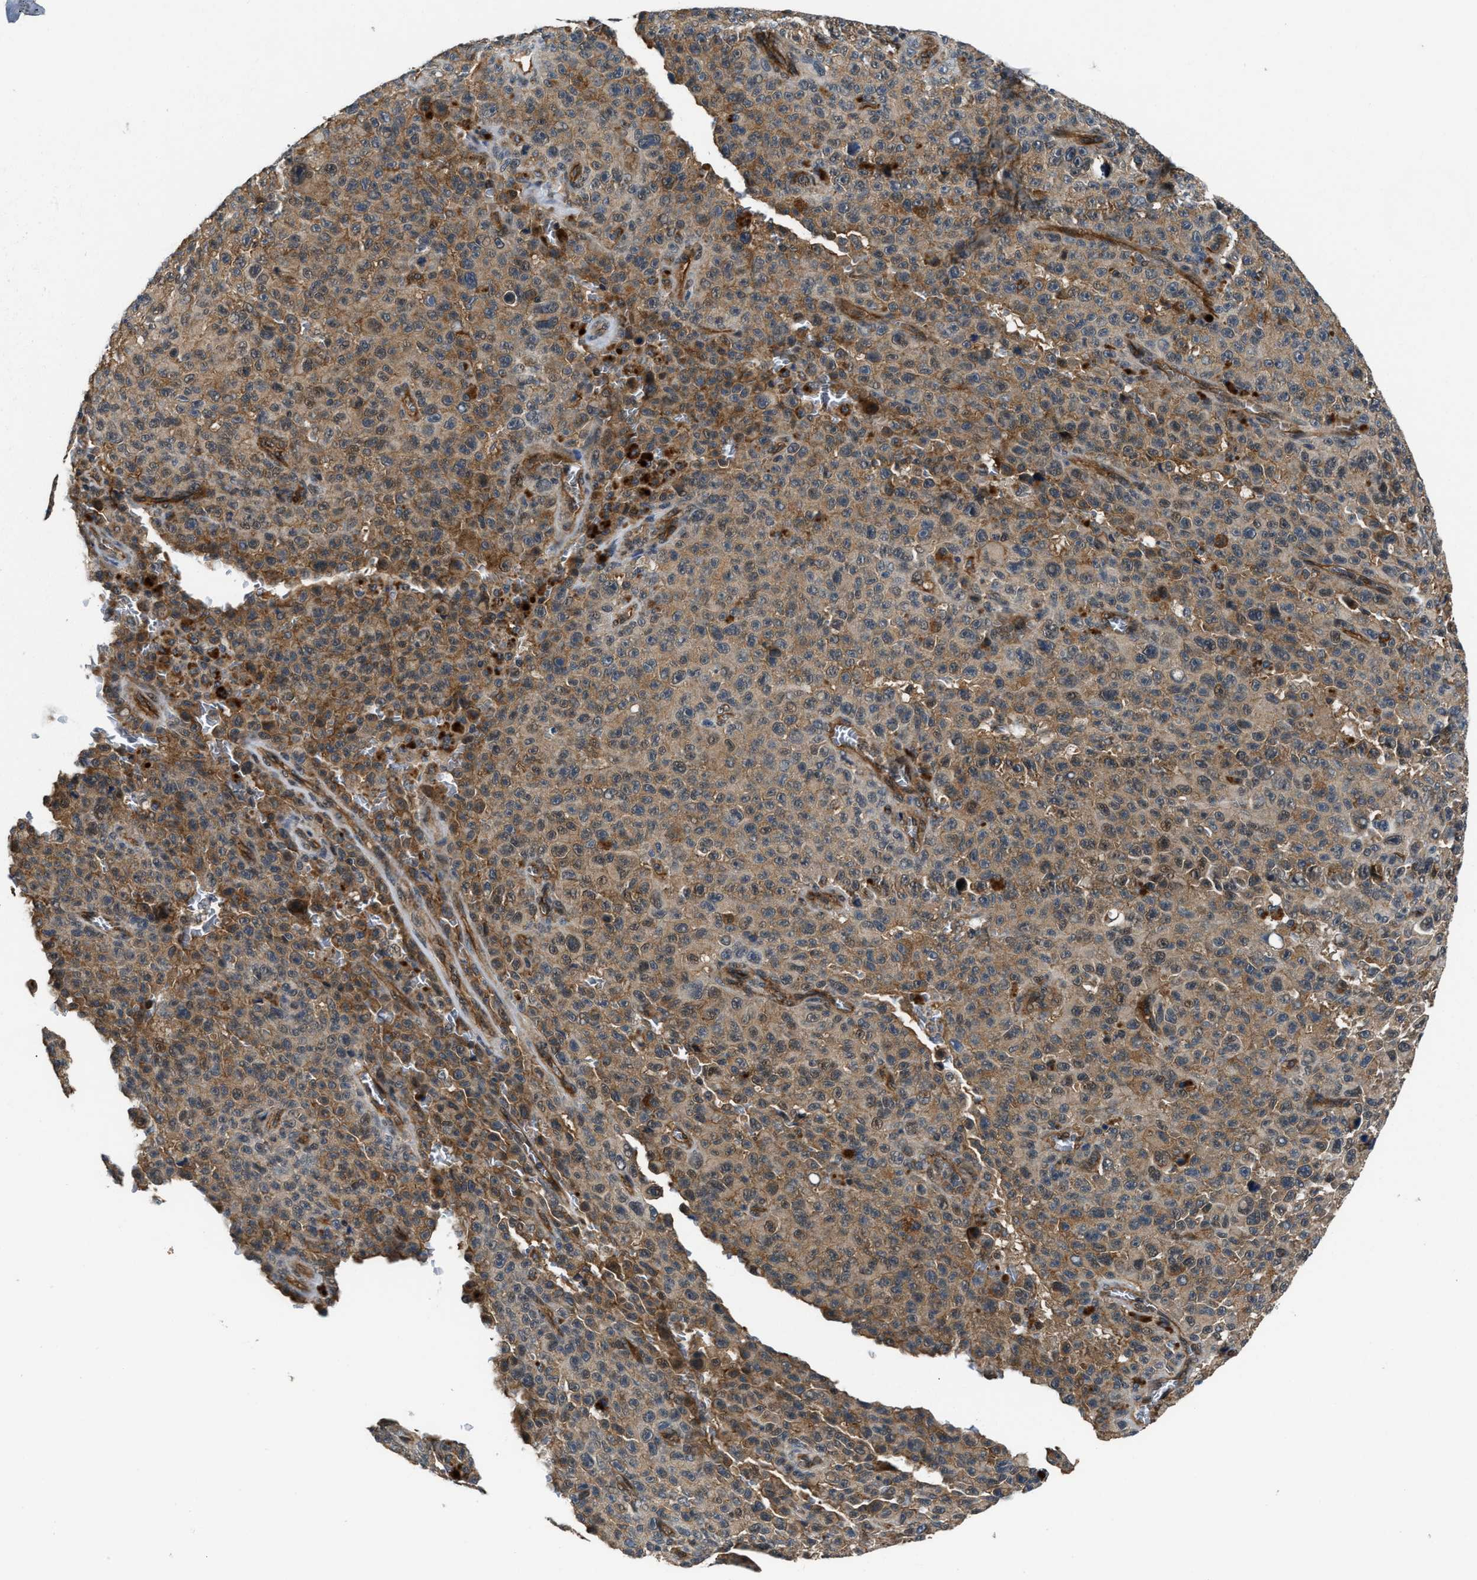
{"staining": {"intensity": "weak", "quantity": ">75%", "location": "cytoplasmic/membranous"}, "tissue": "melanoma", "cell_type": "Tumor cells", "image_type": "cancer", "snomed": [{"axis": "morphology", "description": "Malignant melanoma, NOS"}, {"axis": "topography", "description": "Skin"}], "caption": "The micrograph shows immunohistochemical staining of melanoma. There is weak cytoplasmic/membranous staining is identified in approximately >75% of tumor cells.", "gene": "COPS2", "patient": {"sex": "female", "age": 82}}